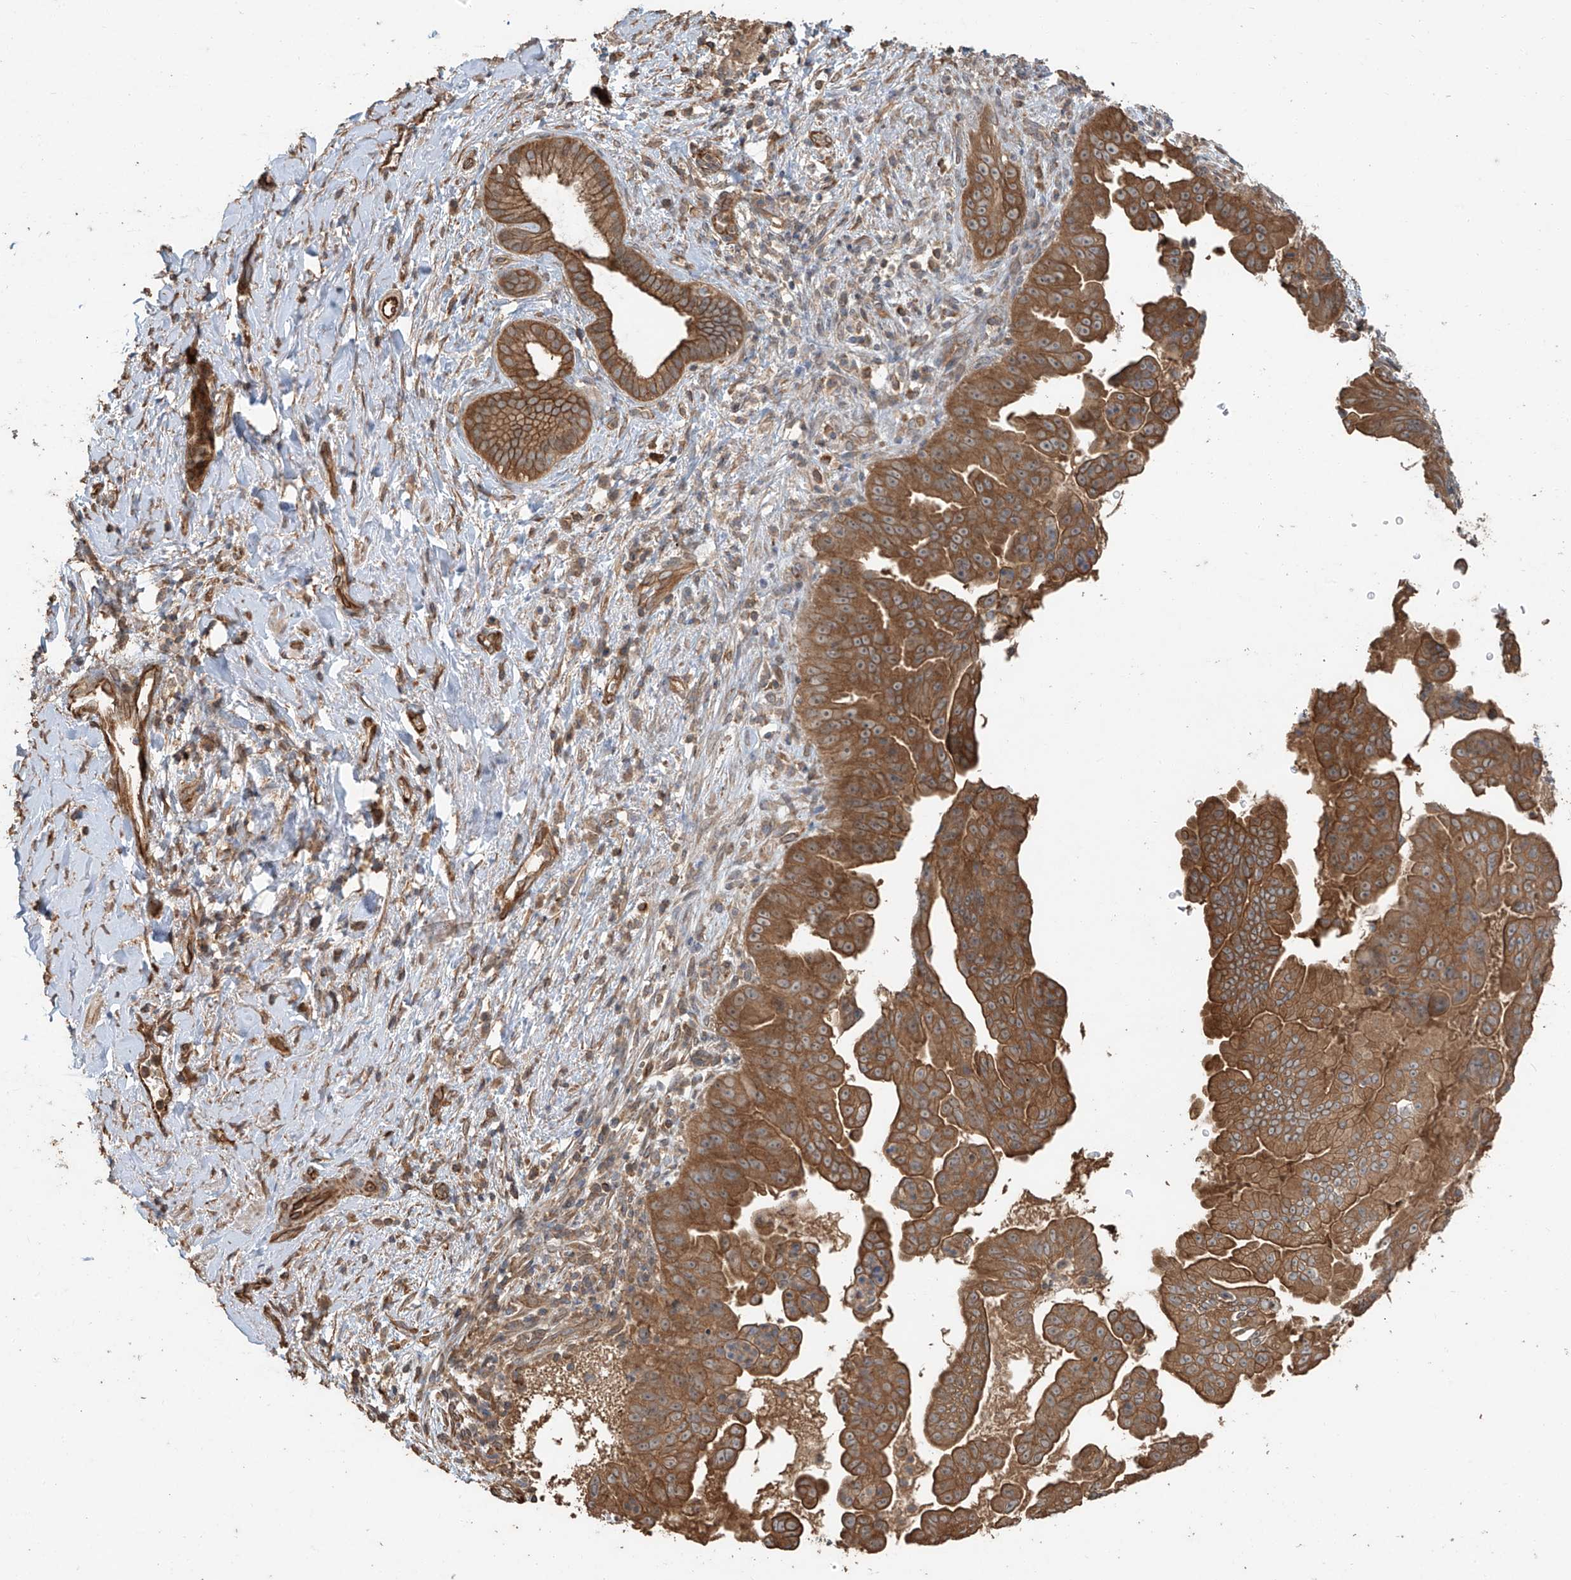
{"staining": {"intensity": "moderate", "quantity": ">75%", "location": "cytoplasmic/membranous"}, "tissue": "pancreatic cancer", "cell_type": "Tumor cells", "image_type": "cancer", "snomed": [{"axis": "morphology", "description": "Adenocarcinoma, NOS"}, {"axis": "topography", "description": "Pancreas"}], "caption": "Pancreatic adenocarcinoma was stained to show a protein in brown. There is medium levels of moderate cytoplasmic/membranous staining in about >75% of tumor cells. The protein is shown in brown color, while the nuclei are stained blue.", "gene": "AGBL5", "patient": {"sex": "female", "age": 78}}